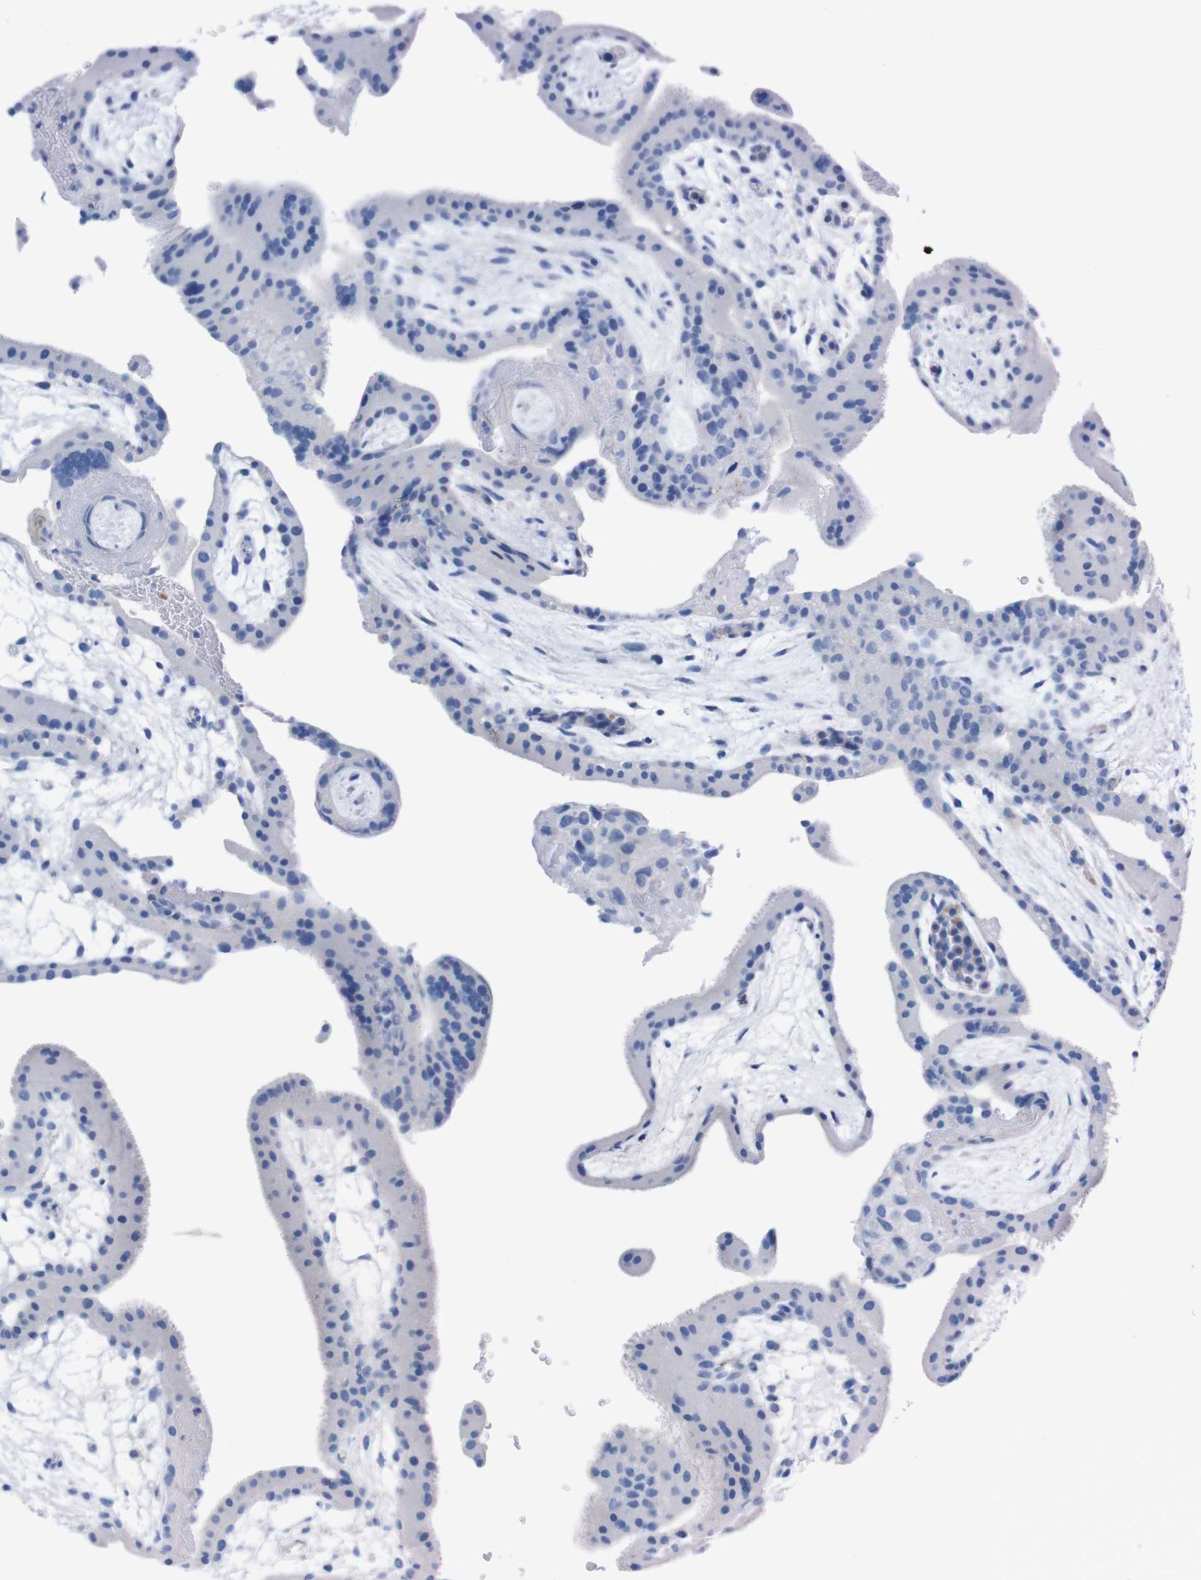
{"staining": {"intensity": "negative", "quantity": "none", "location": "none"}, "tissue": "placenta", "cell_type": "Trophoblastic cells", "image_type": "normal", "snomed": [{"axis": "morphology", "description": "Normal tissue, NOS"}, {"axis": "topography", "description": "Placenta"}], "caption": "Histopathology image shows no protein positivity in trophoblastic cells of unremarkable placenta. (Immunohistochemistry (ihc), brightfield microscopy, high magnification).", "gene": "TMEM243", "patient": {"sex": "female", "age": 19}}